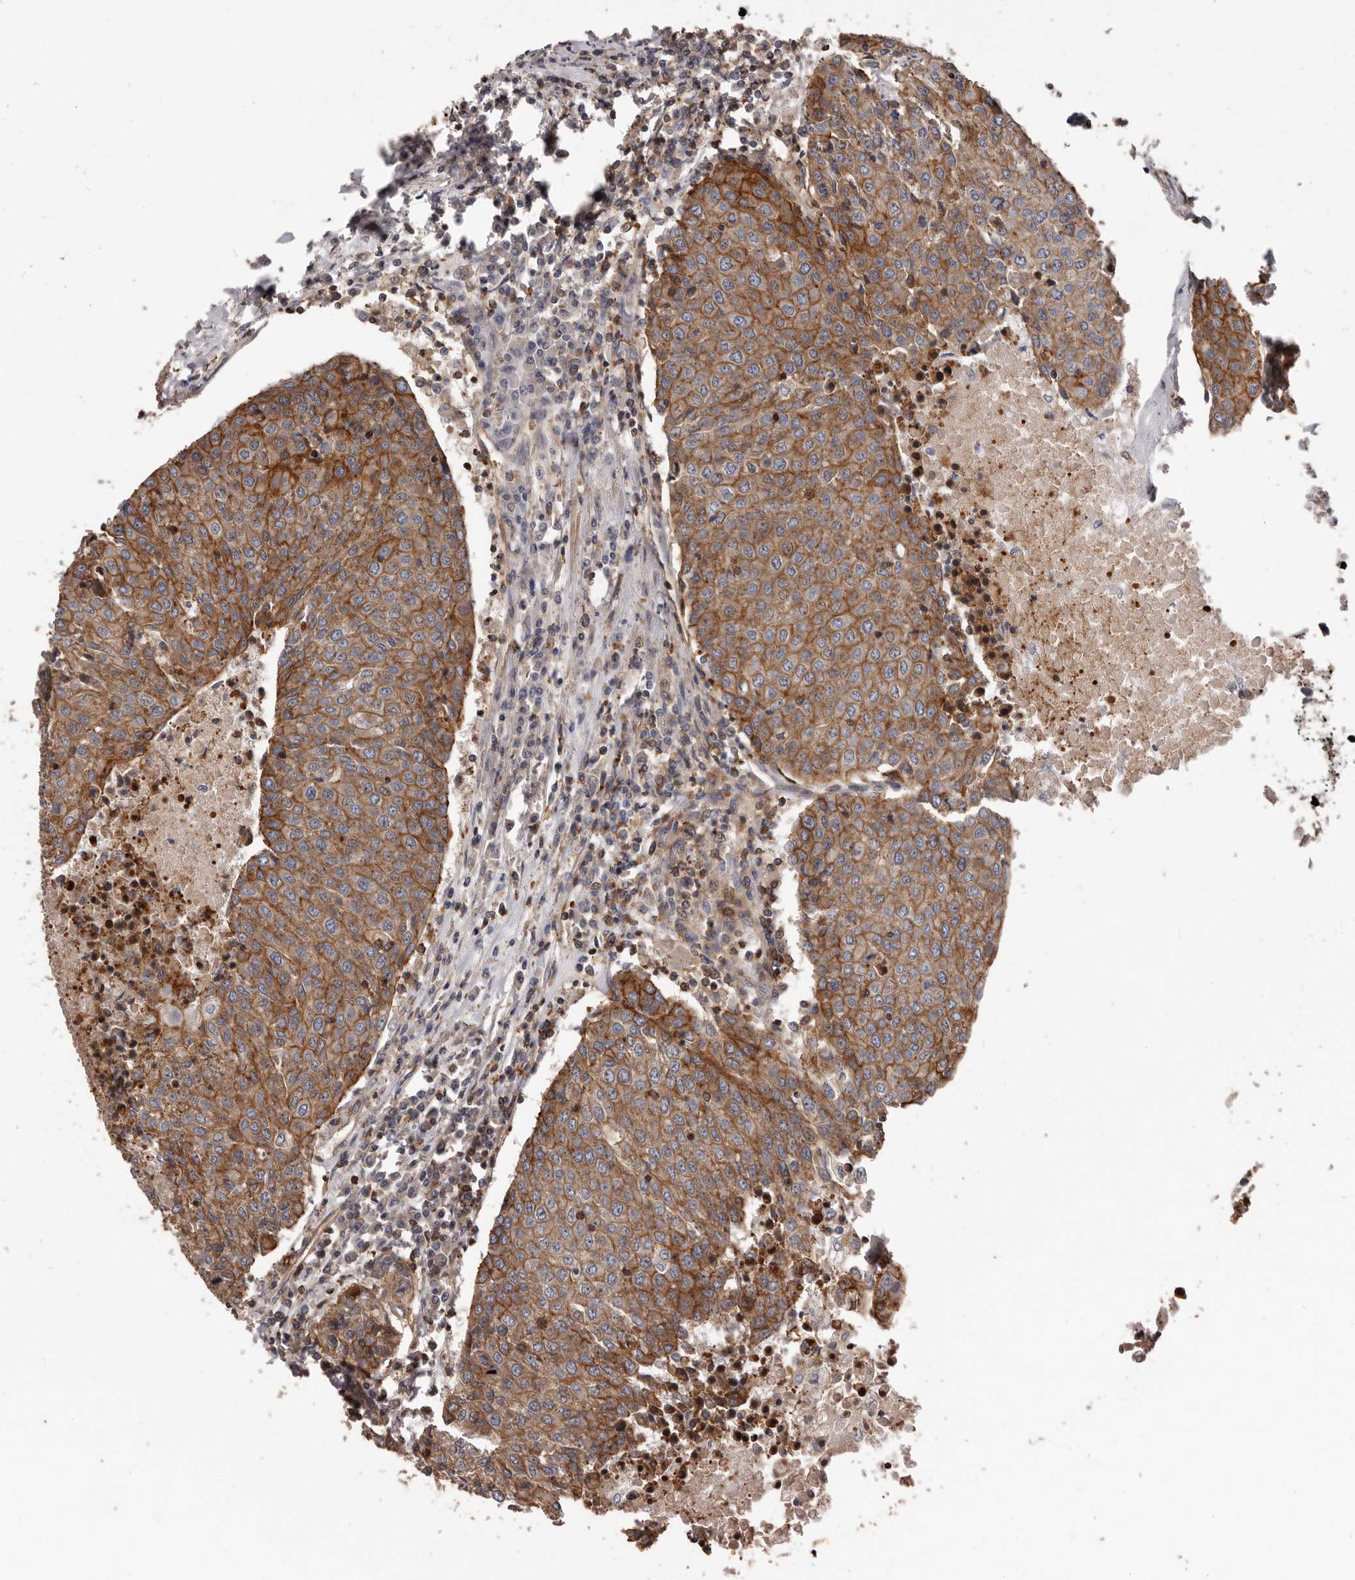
{"staining": {"intensity": "moderate", "quantity": ">75%", "location": "cytoplasmic/membranous"}, "tissue": "urothelial cancer", "cell_type": "Tumor cells", "image_type": "cancer", "snomed": [{"axis": "morphology", "description": "Urothelial carcinoma, High grade"}, {"axis": "topography", "description": "Urinary bladder"}], "caption": "Immunohistochemistry (IHC) (DAB) staining of high-grade urothelial carcinoma reveals moderate cytoplasmic/membranous protein staining in approximately >75% of tumor cells.", "gene": "PNRC2", "patient": {"sex": "female", "age": 85}}